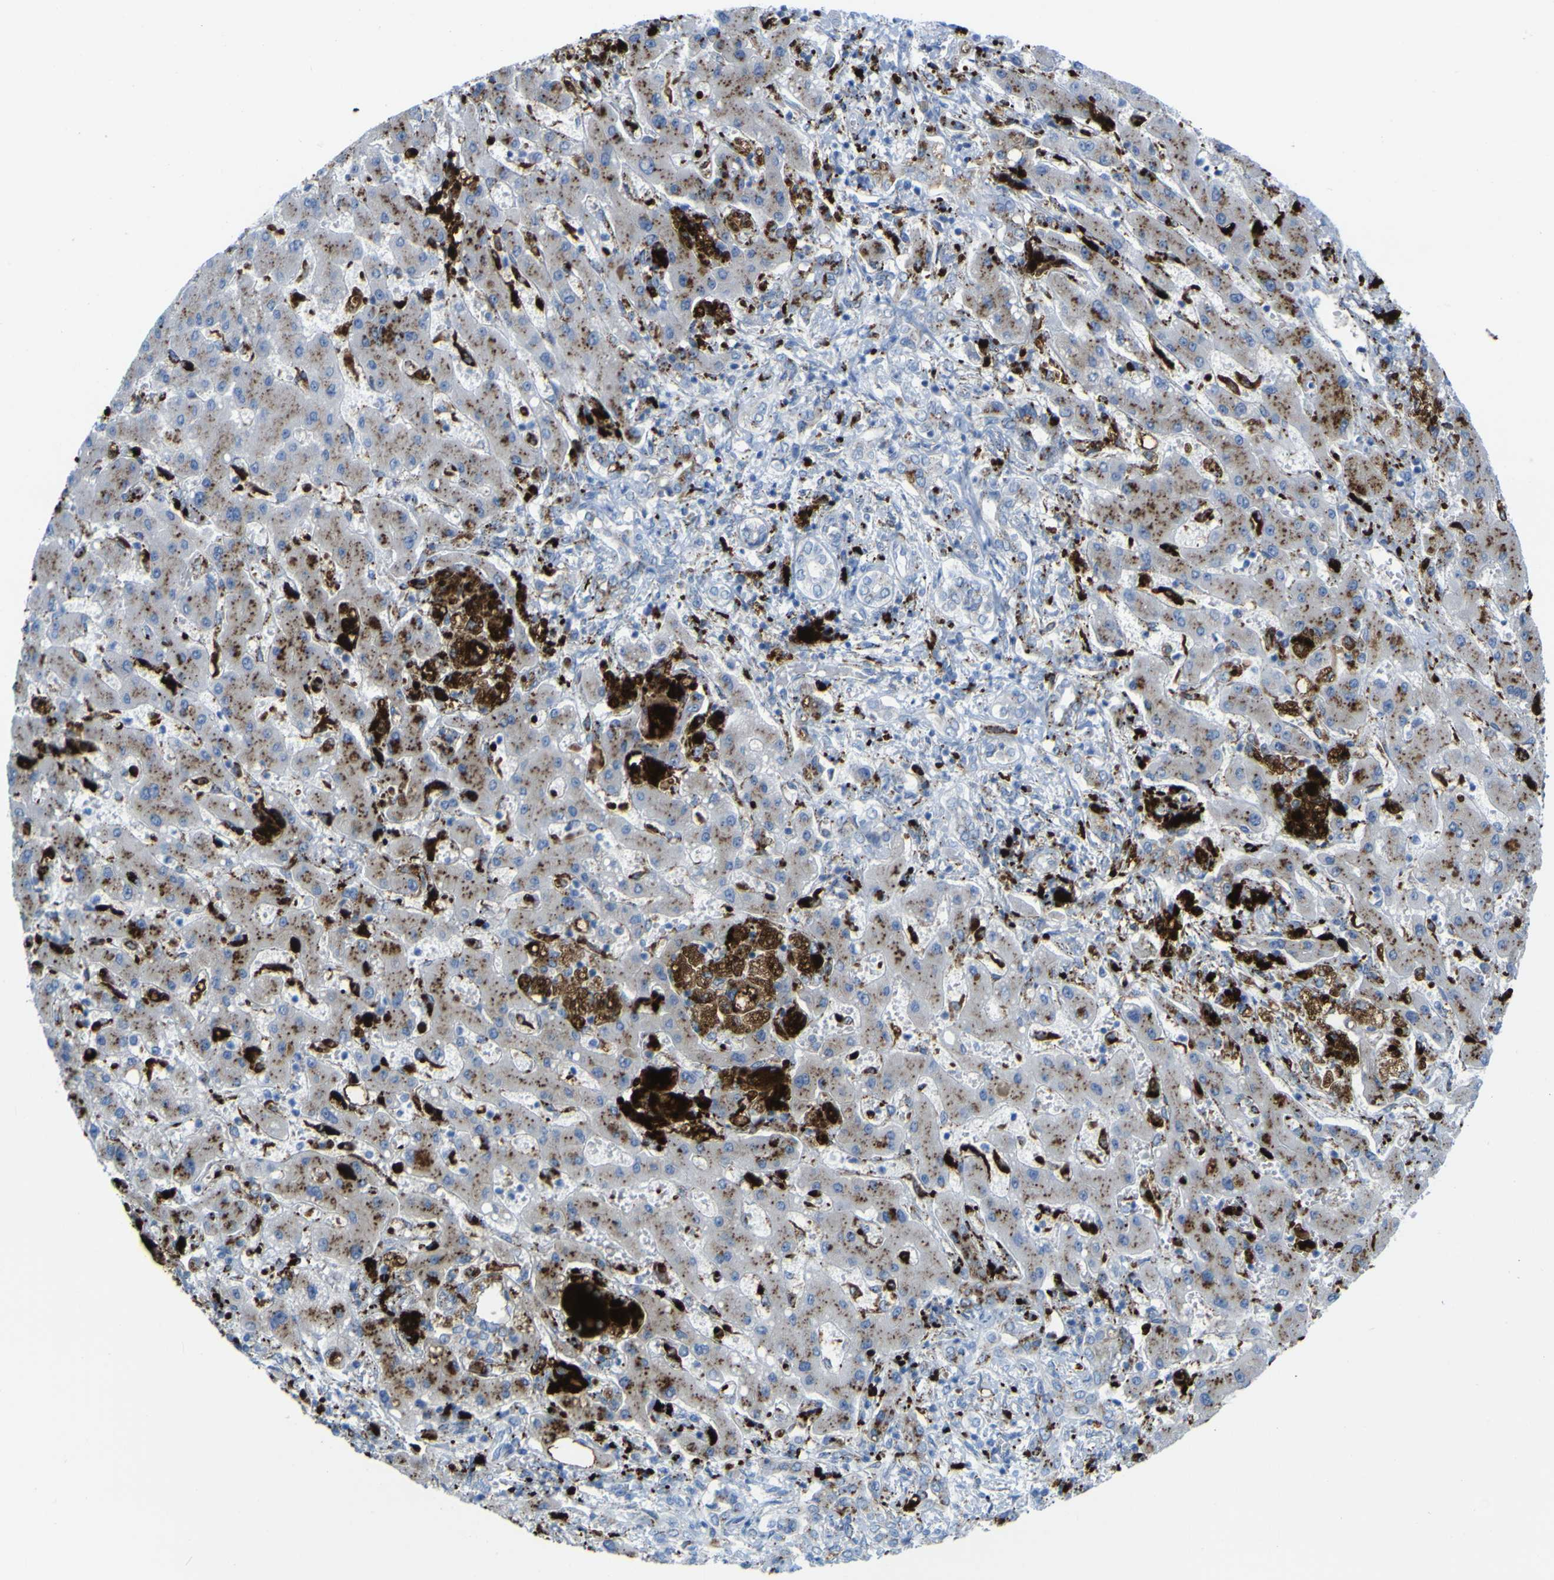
{"staining": {"intensity": "negative", "quantity": "none", "location": "none"}, "tissue": "liver cancer", "cell_type": "Tumor cells", "image_type": "cancer", "snomed": [{"axis": "morphology", "description": "Cholangiocarcinoma"}, {"axis": "topography", "description": "Liver"}], "caption": "Immunohistochemistry of human cholangiocarcinoma (liver) exhibits no positivity in tumor cells.", "gene": "PLD3", "patient": {"sex": "male", "age": 50}}